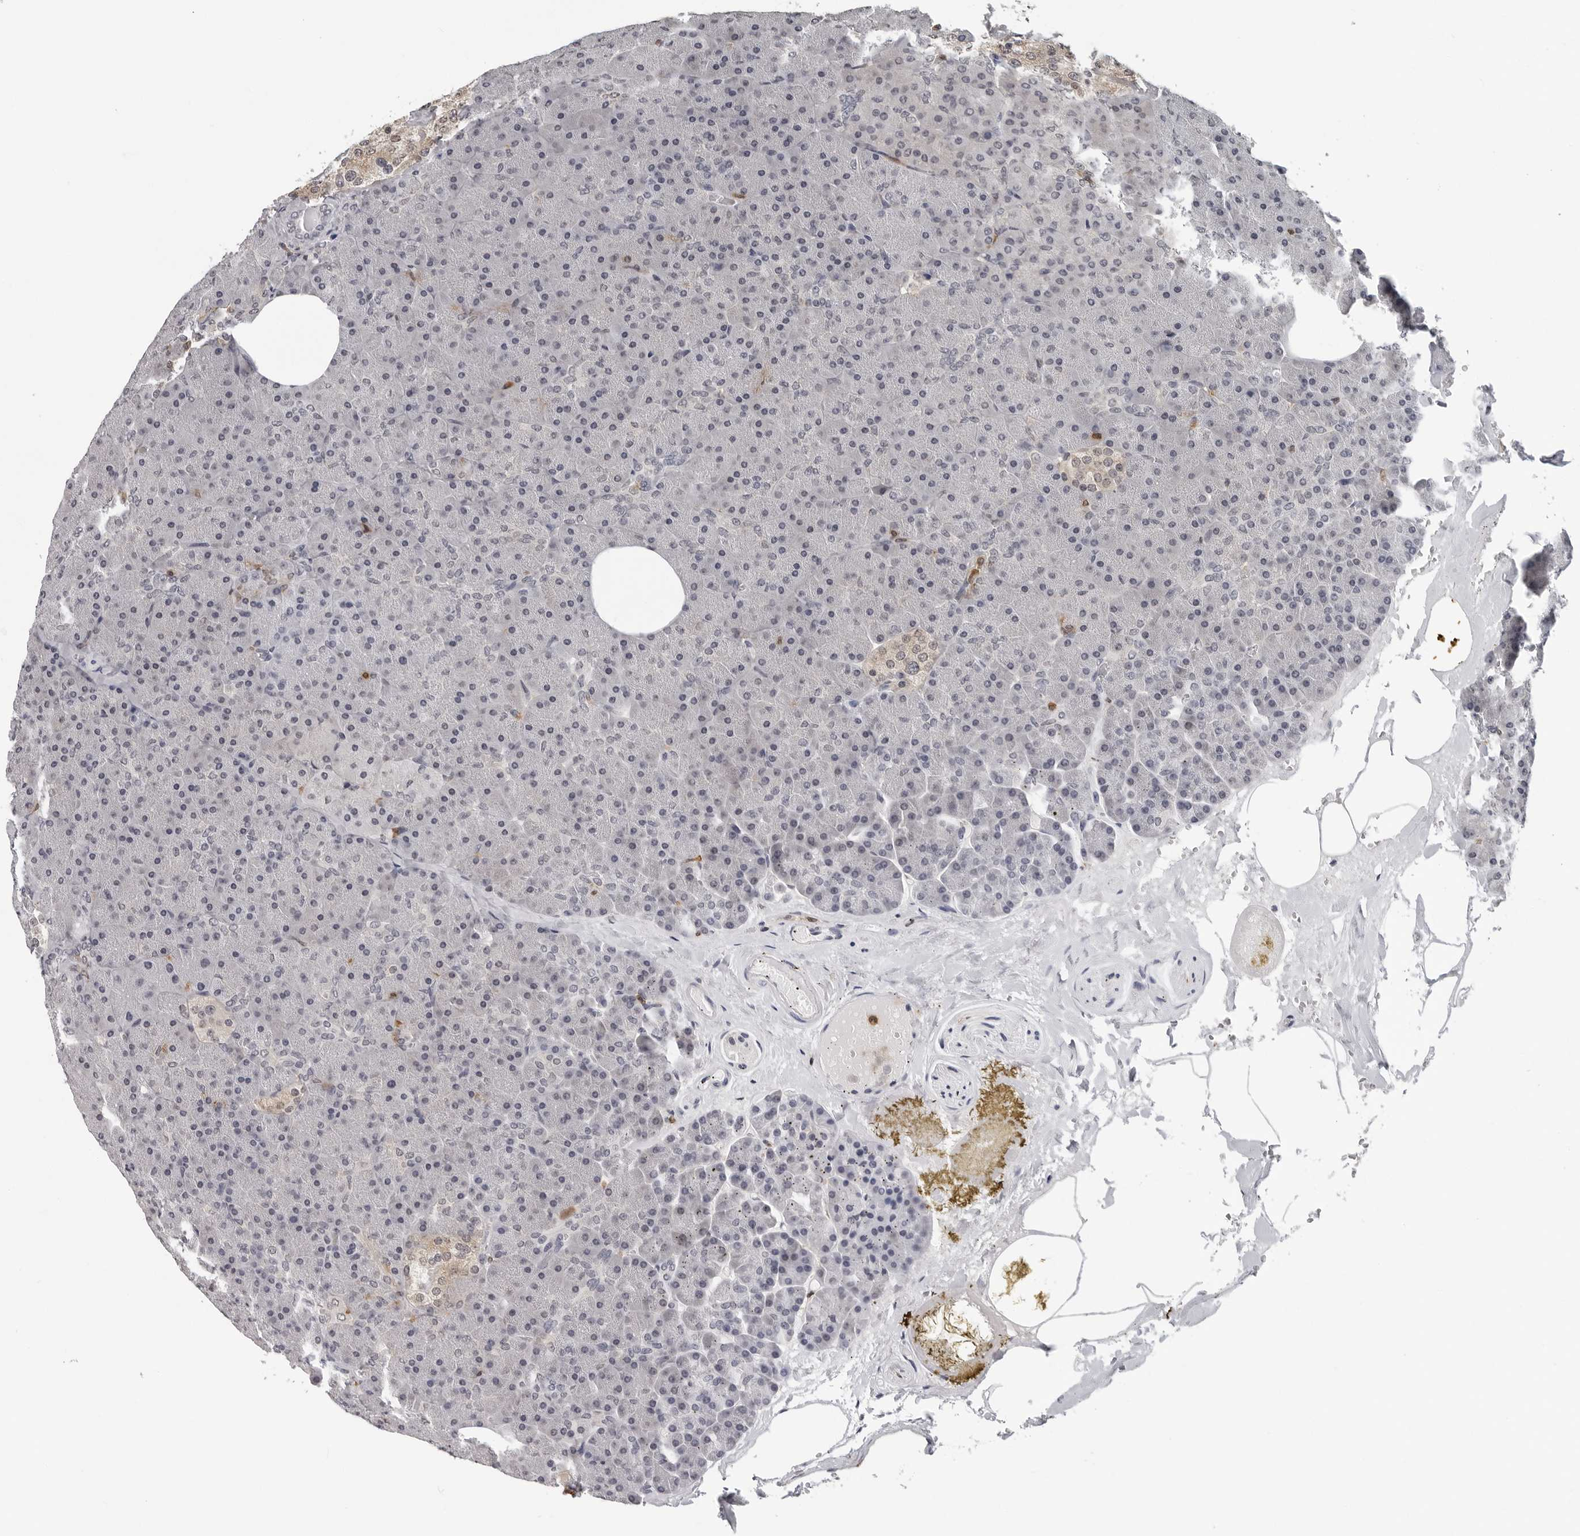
{"staining": {"intensity": "negative", "quantity": "none", "location": "none"}, "tissue": "pancreas", "cell_type": "Exocrine glandular cells", "image_type": "normal", "snomed": [{"axis": "morphology", "description": "Normal tissue, NOS"}, {"axis": "topography", "description": "Pancreas"}], "caption": "Pancreas stained for a protein using IHC displays no expression exocrine glandular cells.", "gene": "HSPH1", "patient": {"sex": "female", "age": 35}}